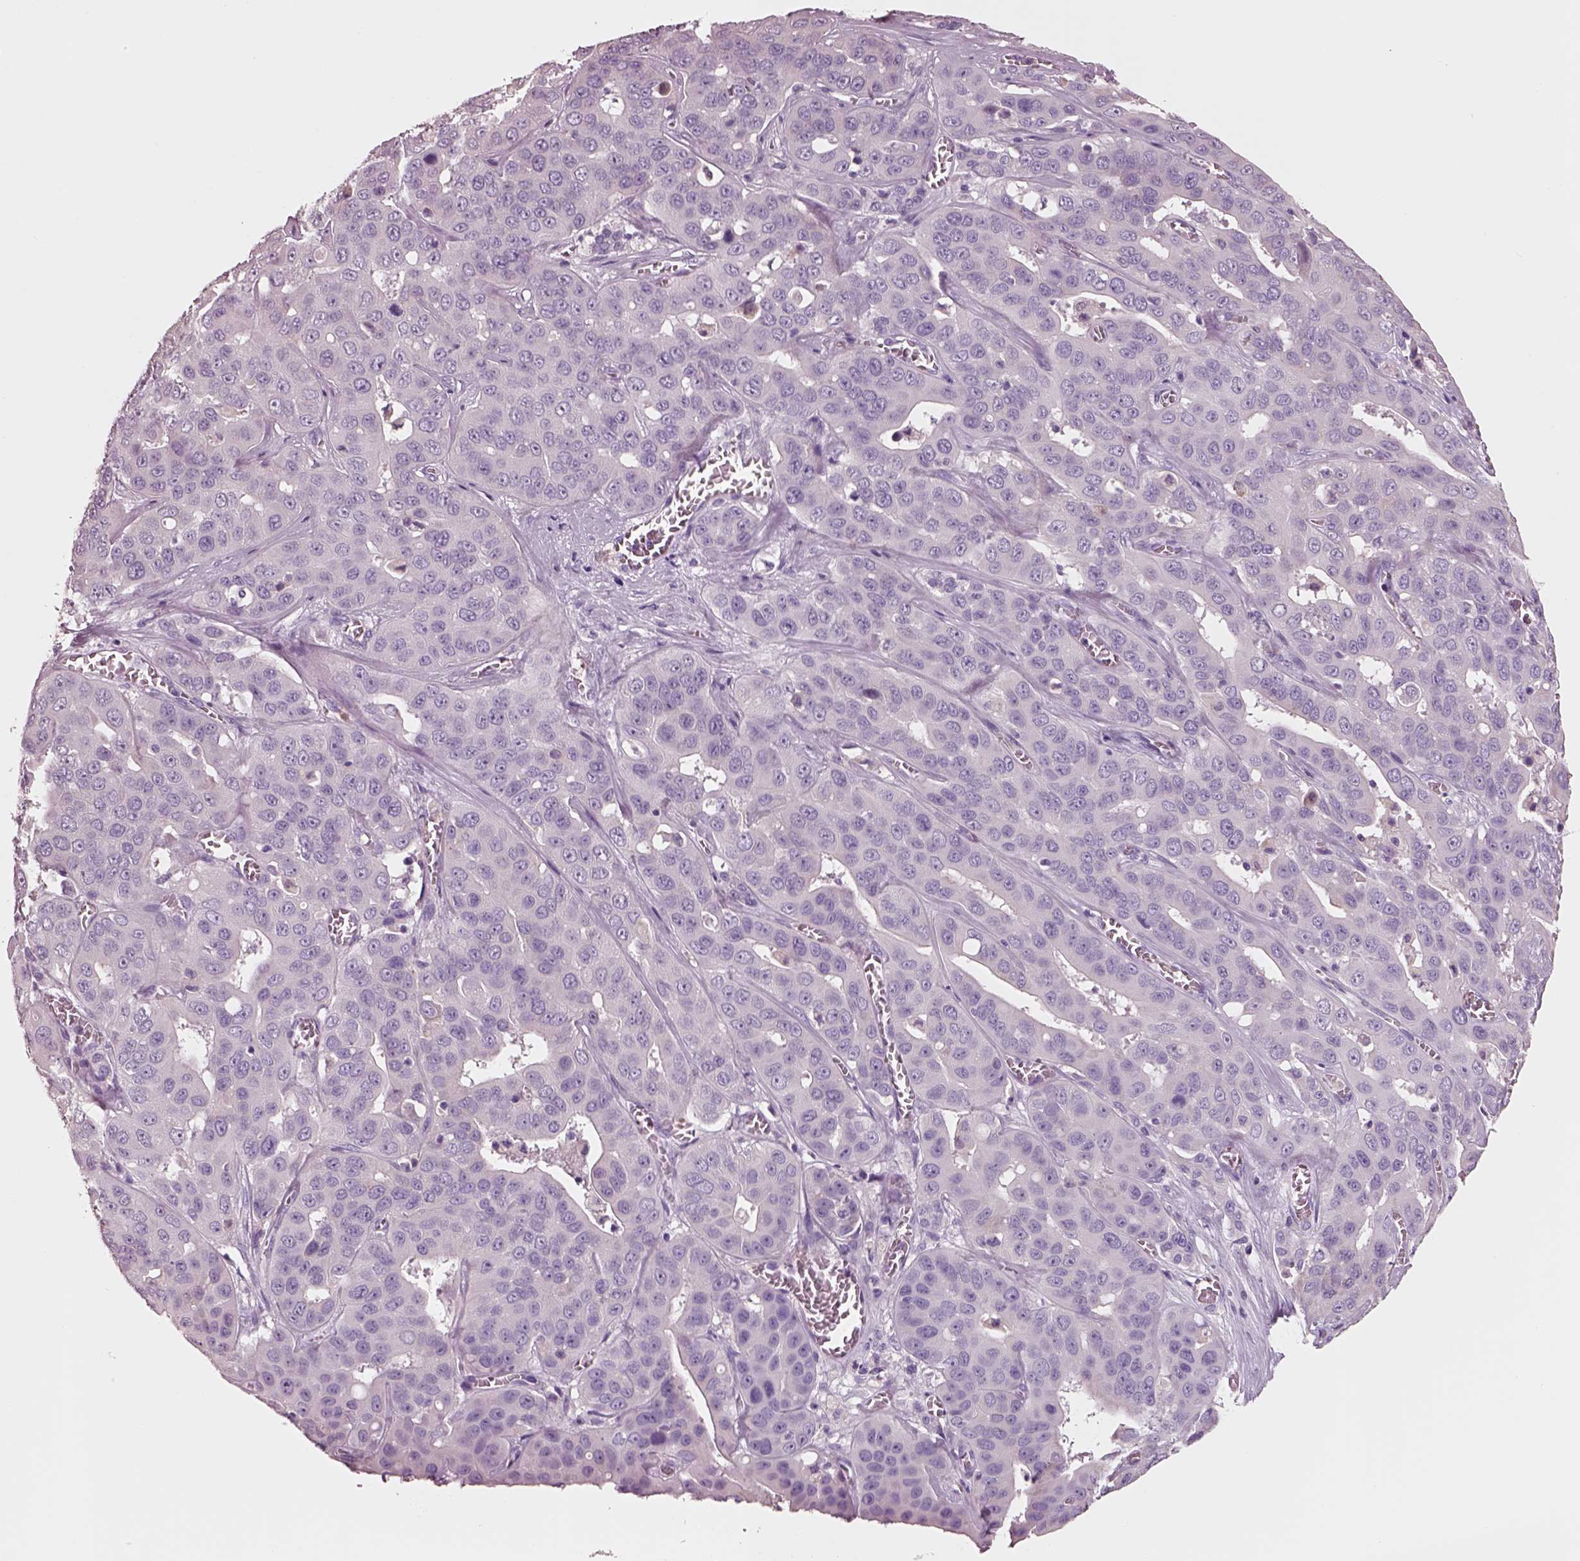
{"staining": {"intensity": "negative", "quantity": "none", "location": "none"}, "tissue": "liver cancer", "cell_type": "Tumor cells", "image_type": "cancer", "snomed": [{"axis": "morphology", "description": "Cholangiocarcinoma"}, {"axis": "topography", "description": "Liver"}], "caption": "There is no significant positivity in tumor cells of liver cancer.", "gene": "PNOC", "patient": {"sex": "female", "age": 52}}